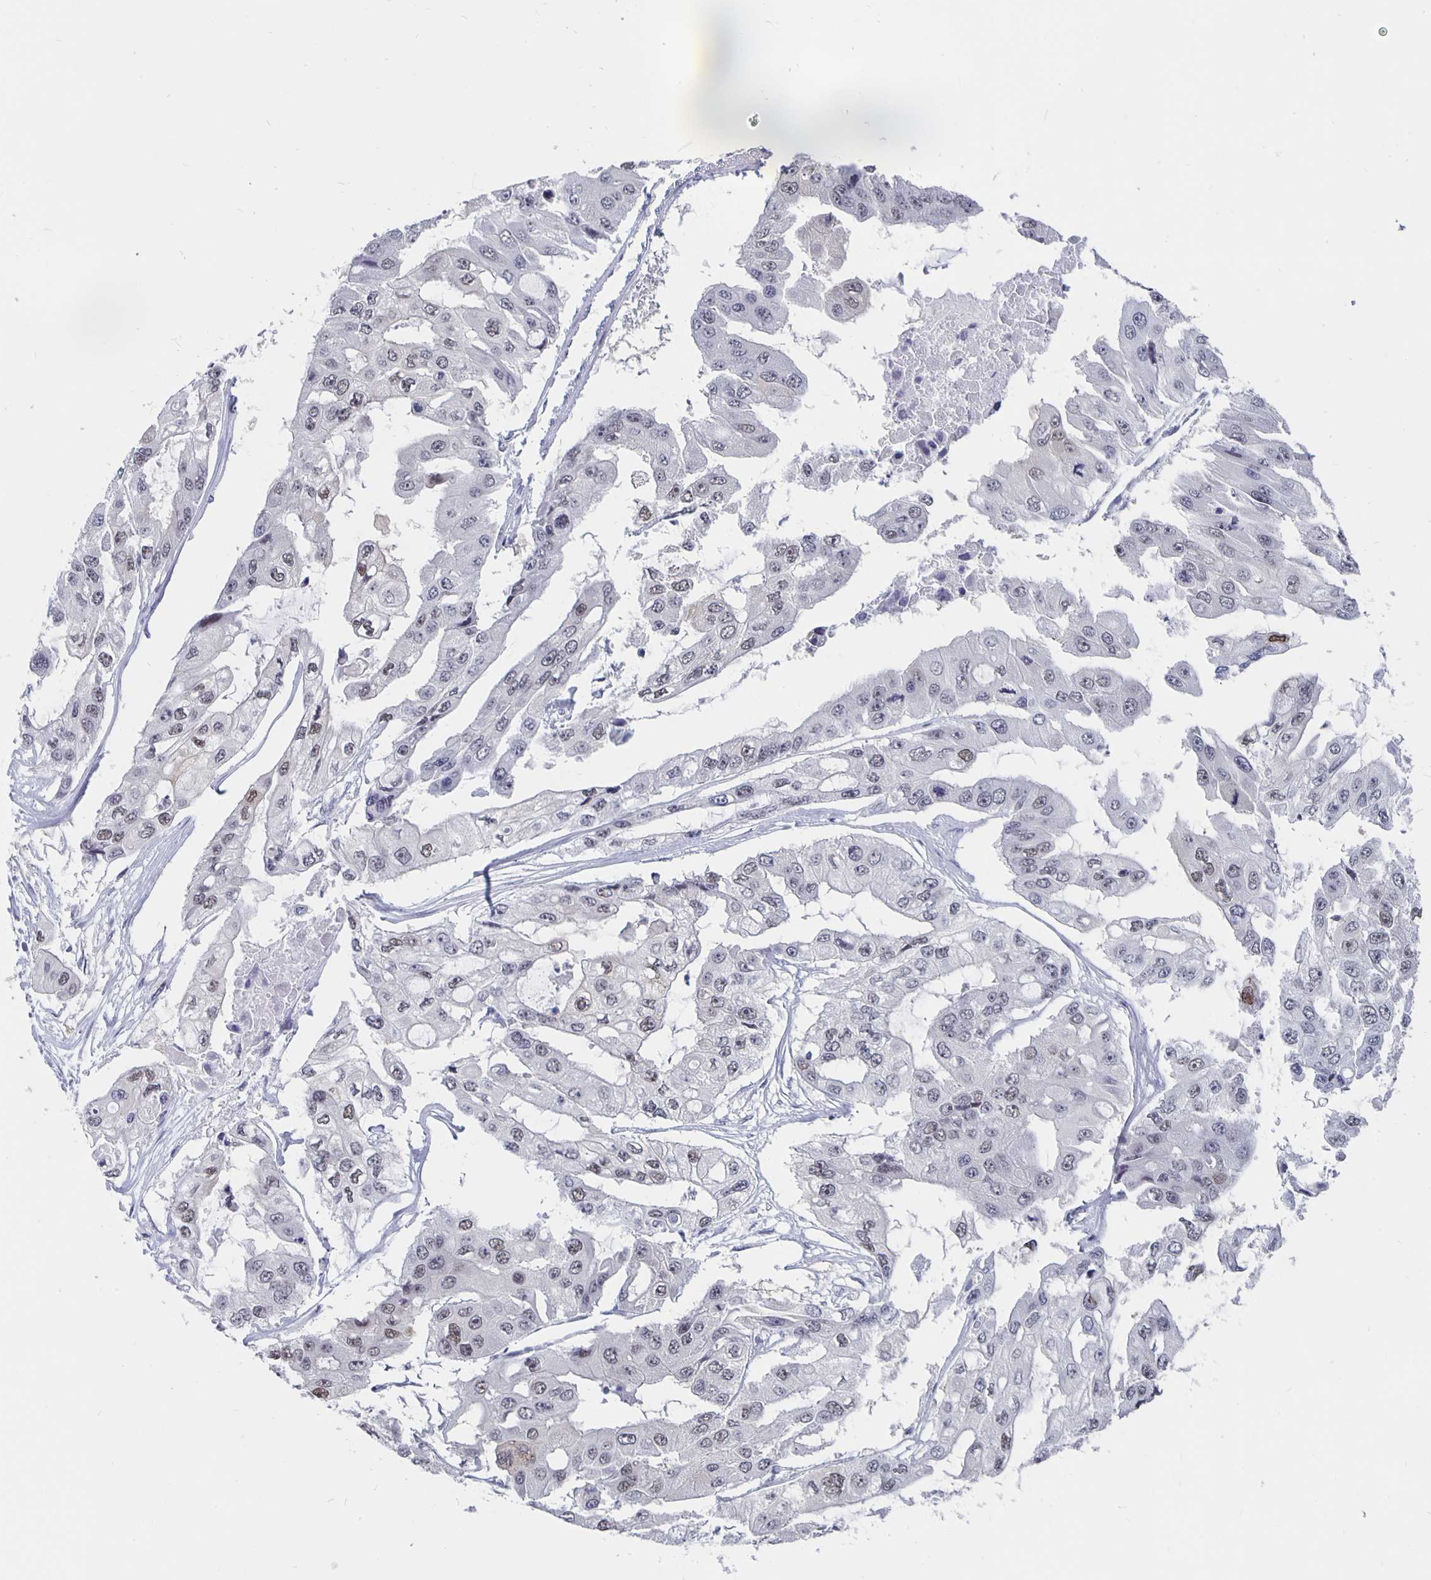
{"staining": {"intensity": "weak", "quantity": "25%-75%", "location": "nuclear"}, "tissue": "ovarian cancer", "cell_type": "Tumor cells", "image_type": "cancer", "snomed": [{"axis": "morphology", "description": "Cystadenocarcinoma, serous, NOS"}, {"axis": "topography", "description": "Ovary"}], "caption": "DAB immunohistochemical staining of ovarian serous cystadenocarcinoma exhibits weak nuclear protein expression in about 25%-75% of tumor cells.", "gene": "ZNF691", "patient": {"sex": "female", "age": 56}}